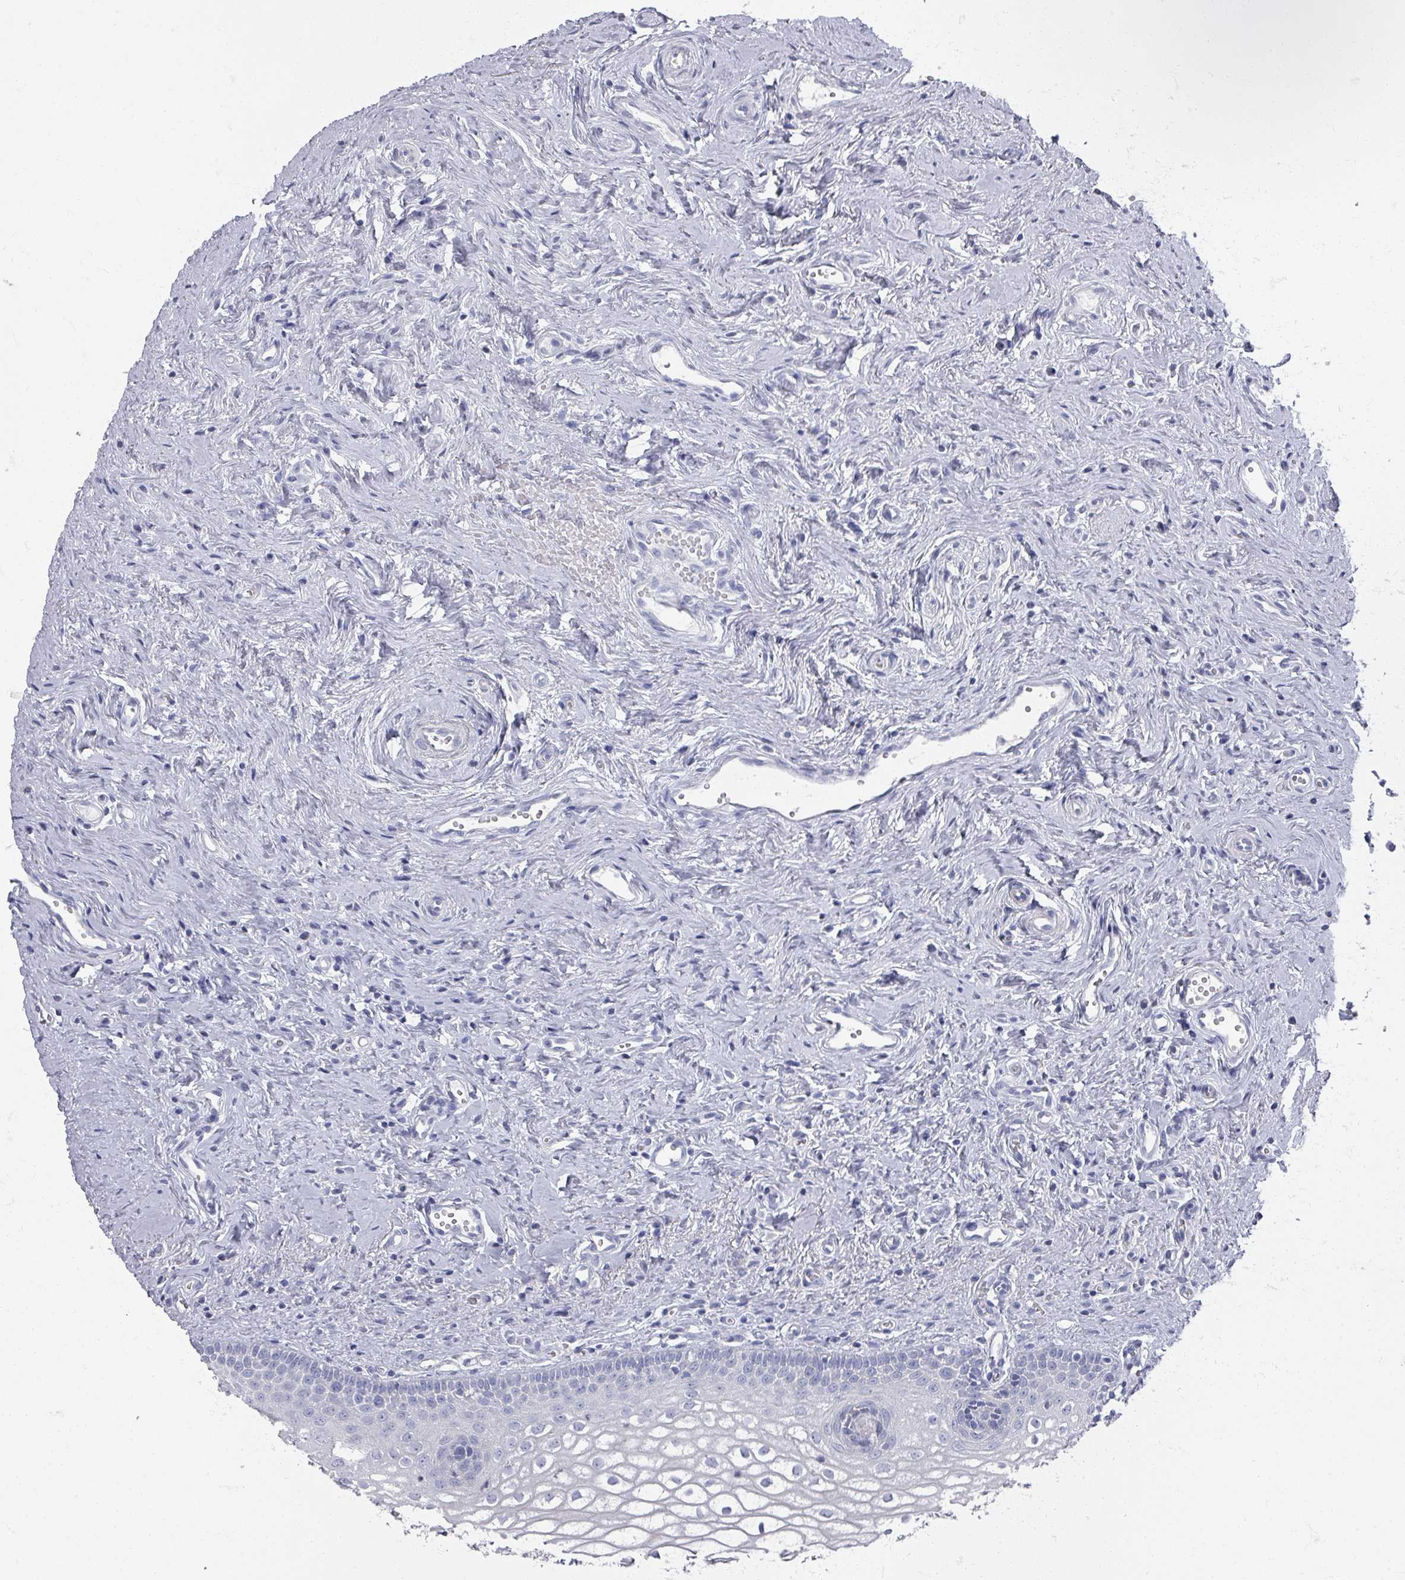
{"staining": {"intensity": "negative", "quantity": "none", "location": "none"}, "tissue": "vagina", "cell_type": "Squamous epithelial cells", "image_type": "normal", "snomed": [{"axis": "morphology", "description": "Normal tissue, NOS"}, {"axis": "topography", "description": "Vagina"}], "caption": "Vagina was stained to show a protein in brown. There is no significant expression in squamous epithelial cells. (DAB (3,3'-diaminobenzidine) immunohistochemistry (IHC) with hematoxylin counter stain).", "gene": "OMG", "patient": {"sex": "female", "age": 59}}